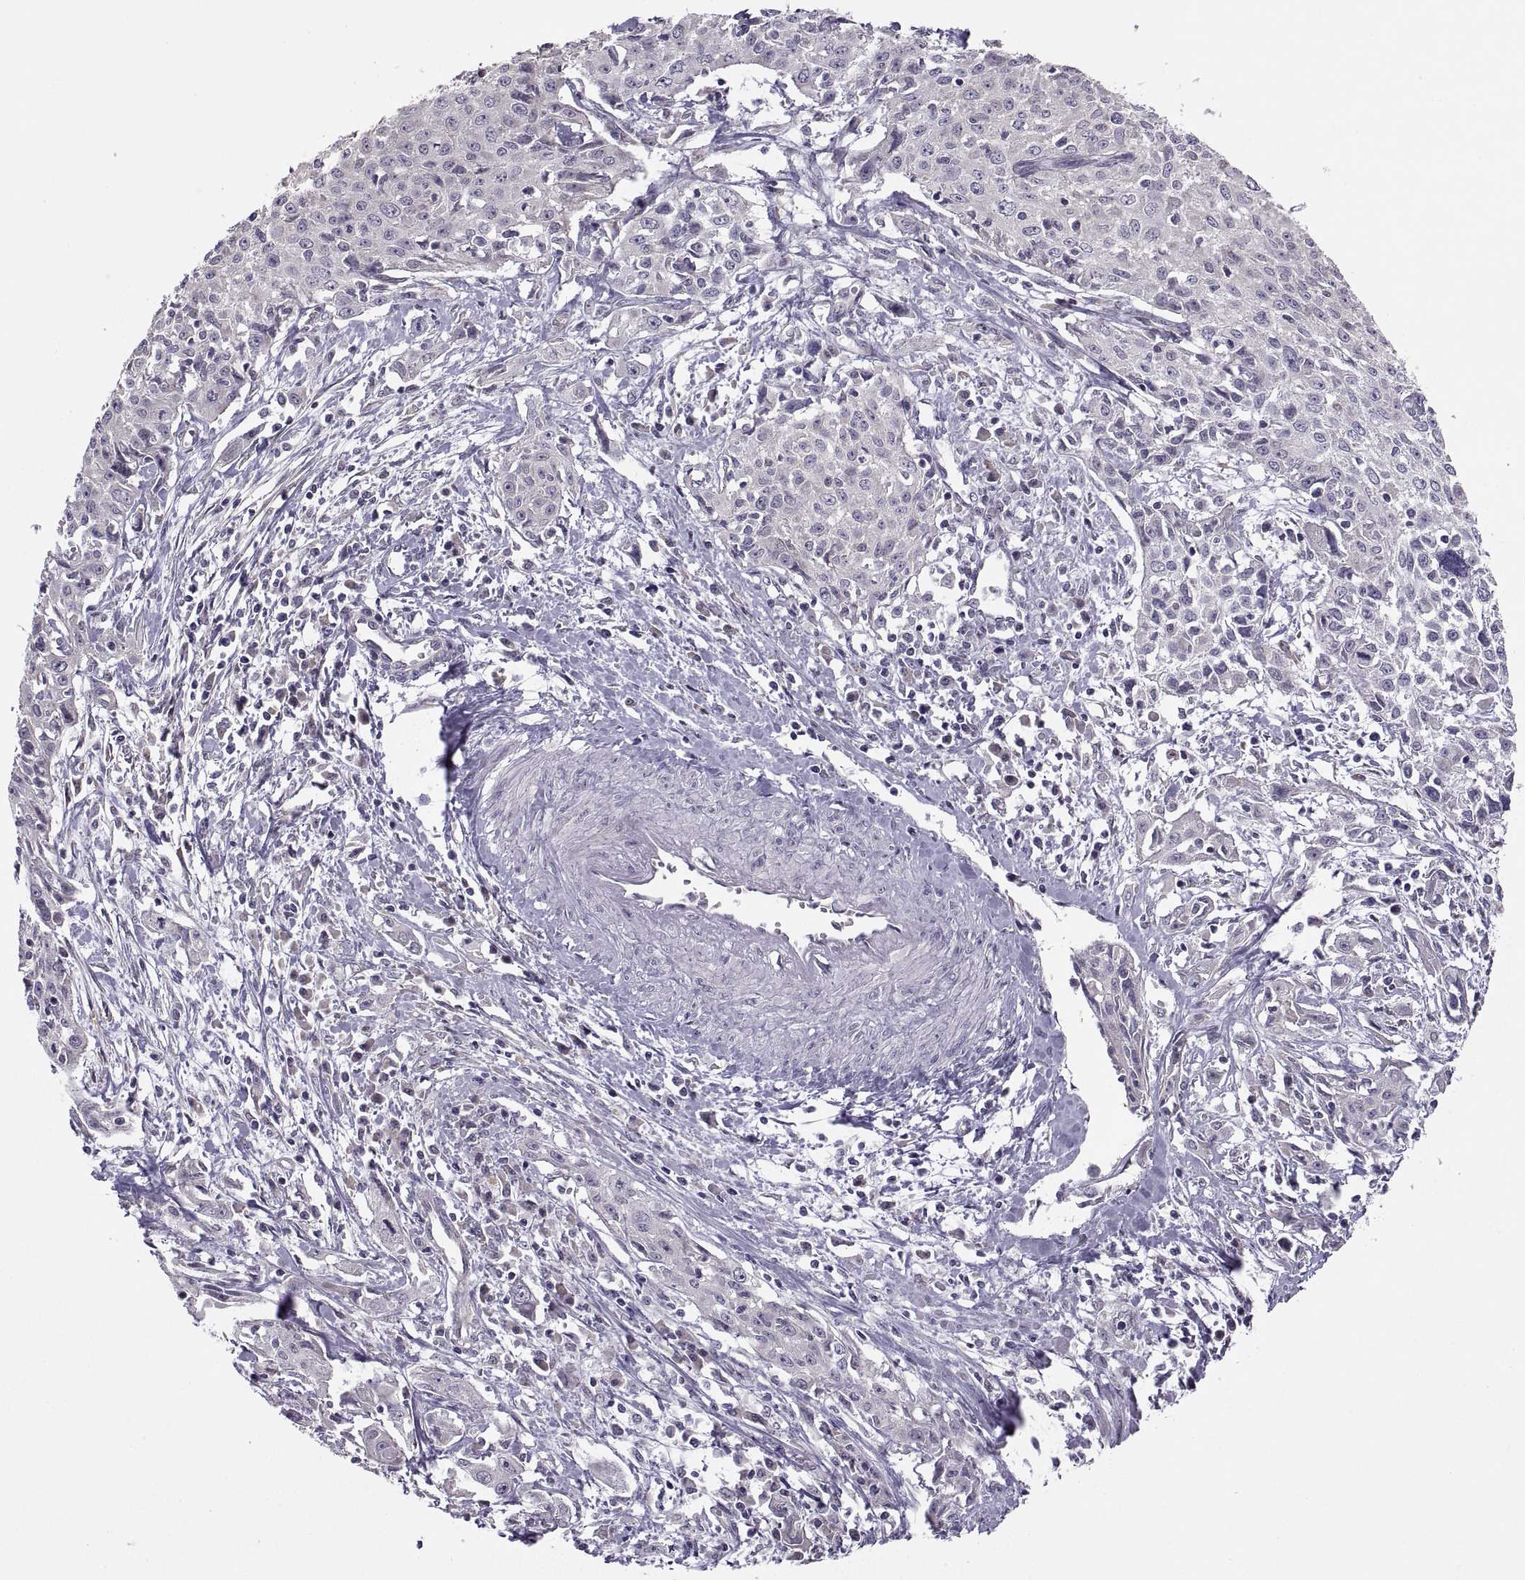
{"staining": {"intensity": "negative", "quantity": "none", "location": "none"}, "tissue": "cervical cancer", "cell_type": "Tumor cells", "image_type": "cancer", "snomed": [{"axis": "morphology", "description": "Squamous cell carcinoma, NOS"}, {"axis": "topography", "description": "Cervix"}], "caption": "An immunohistochemistry image of cervical squamous cell carcinoma is shown. There is no staining in tumor cells of cervical squamous cell carcinoma.", "gene": "ACSBG2", "patient": {"sex": "female", "age": 38}}